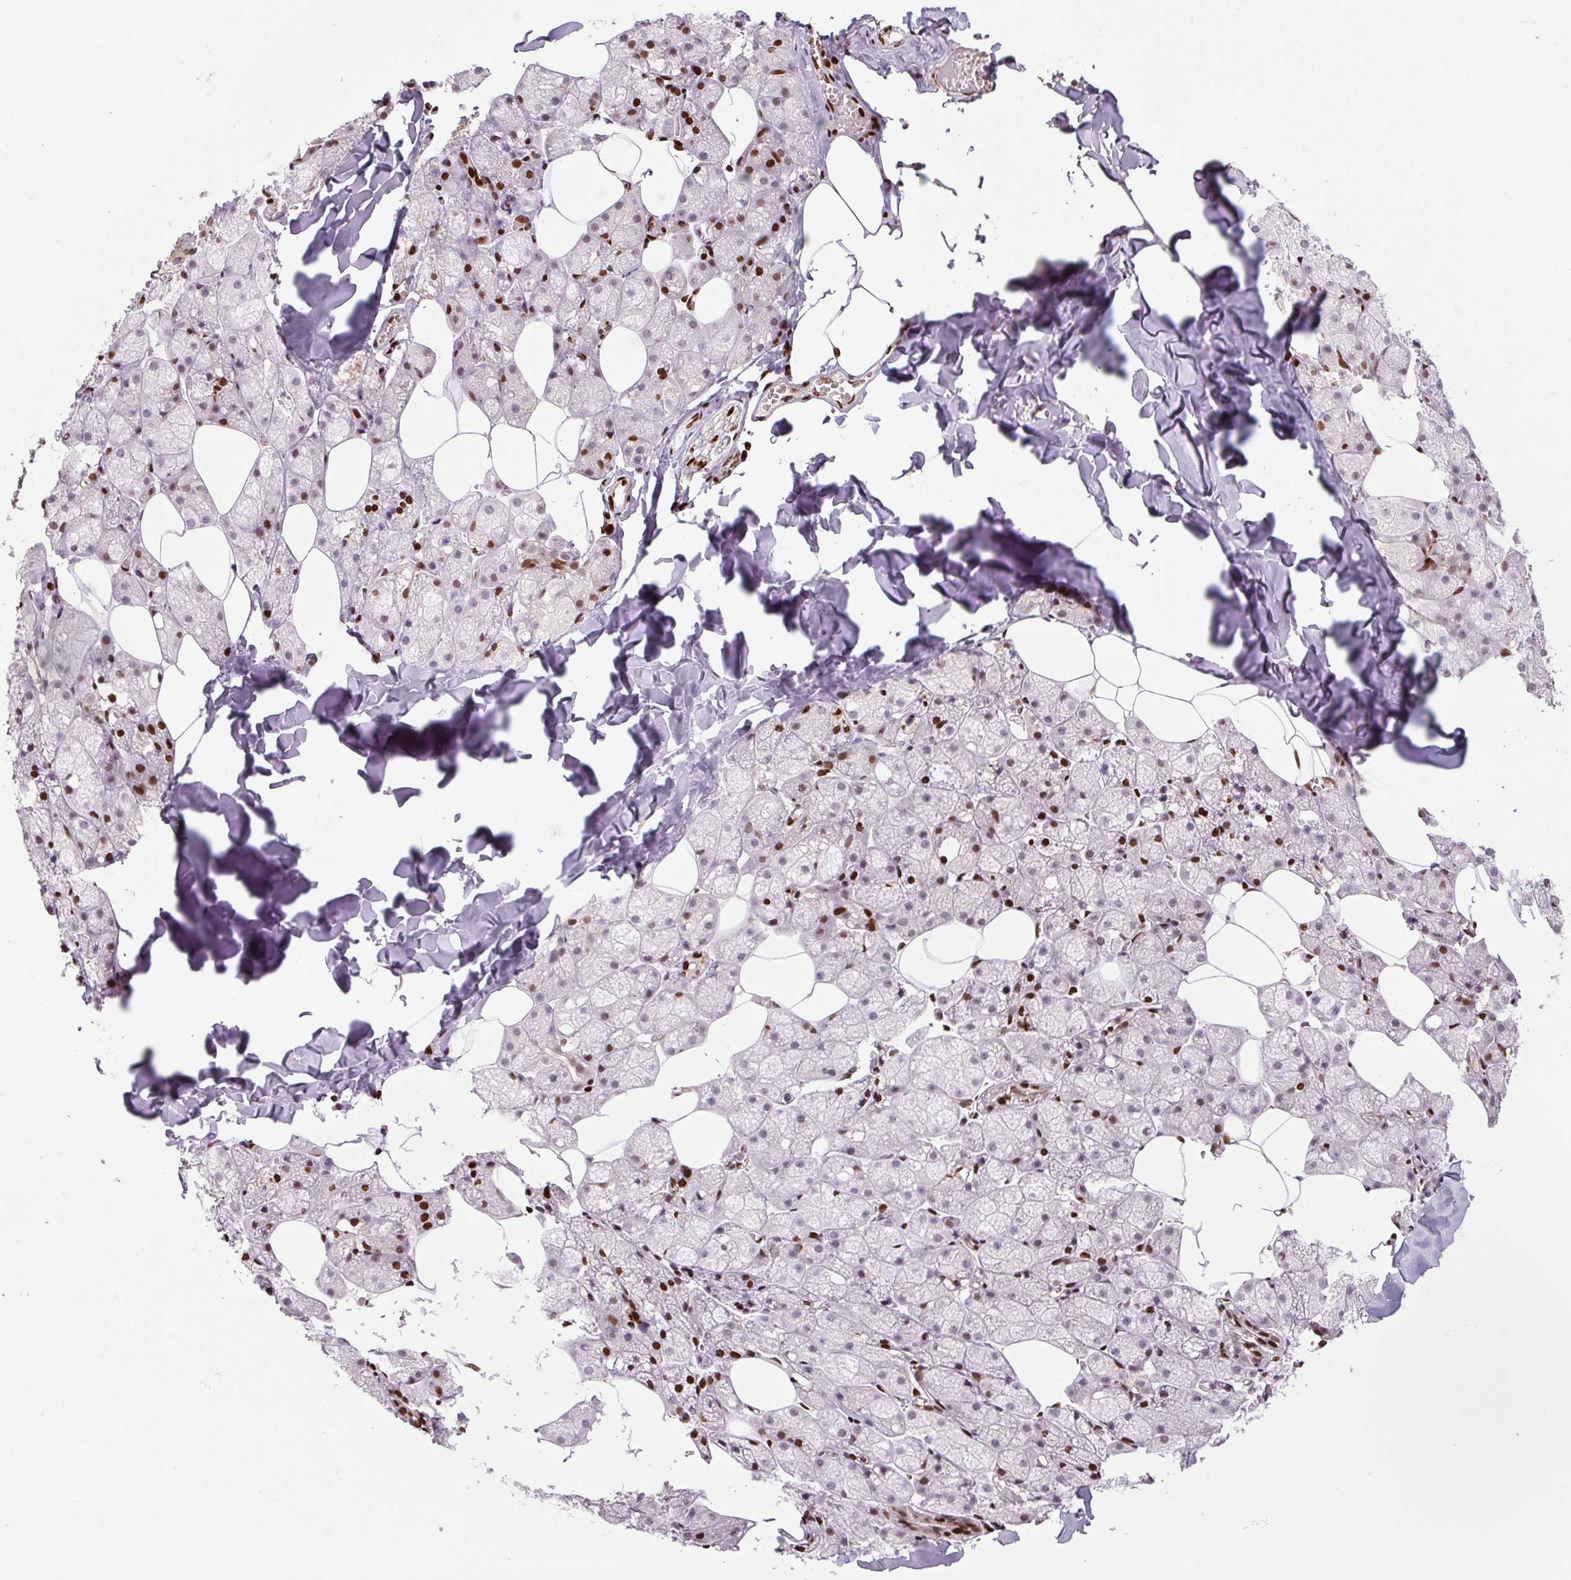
{"staining": {"intensity": "moderate", "quantity": "25%-75%", "location": "nuclear"}, "tissue": "salivary gland", "cell_type": "Glandular cells", "image_type": "normal", "snomed": [{"axis": "morphology", "description": "Normal tissue, NOS"}, {"axis": "topography", "description": "Salivary gland"}, {"axis": "topography", "description": "Peripheral nerve tissue"}], "caption": "Protein staining by immunohistochemistry (IHC) displays moderate nuclear expression in about 25%-75% of glandular cells in benign salivary gland.", "gene": "PYDC2", "patient": {"sex": "male", "age": 38}}